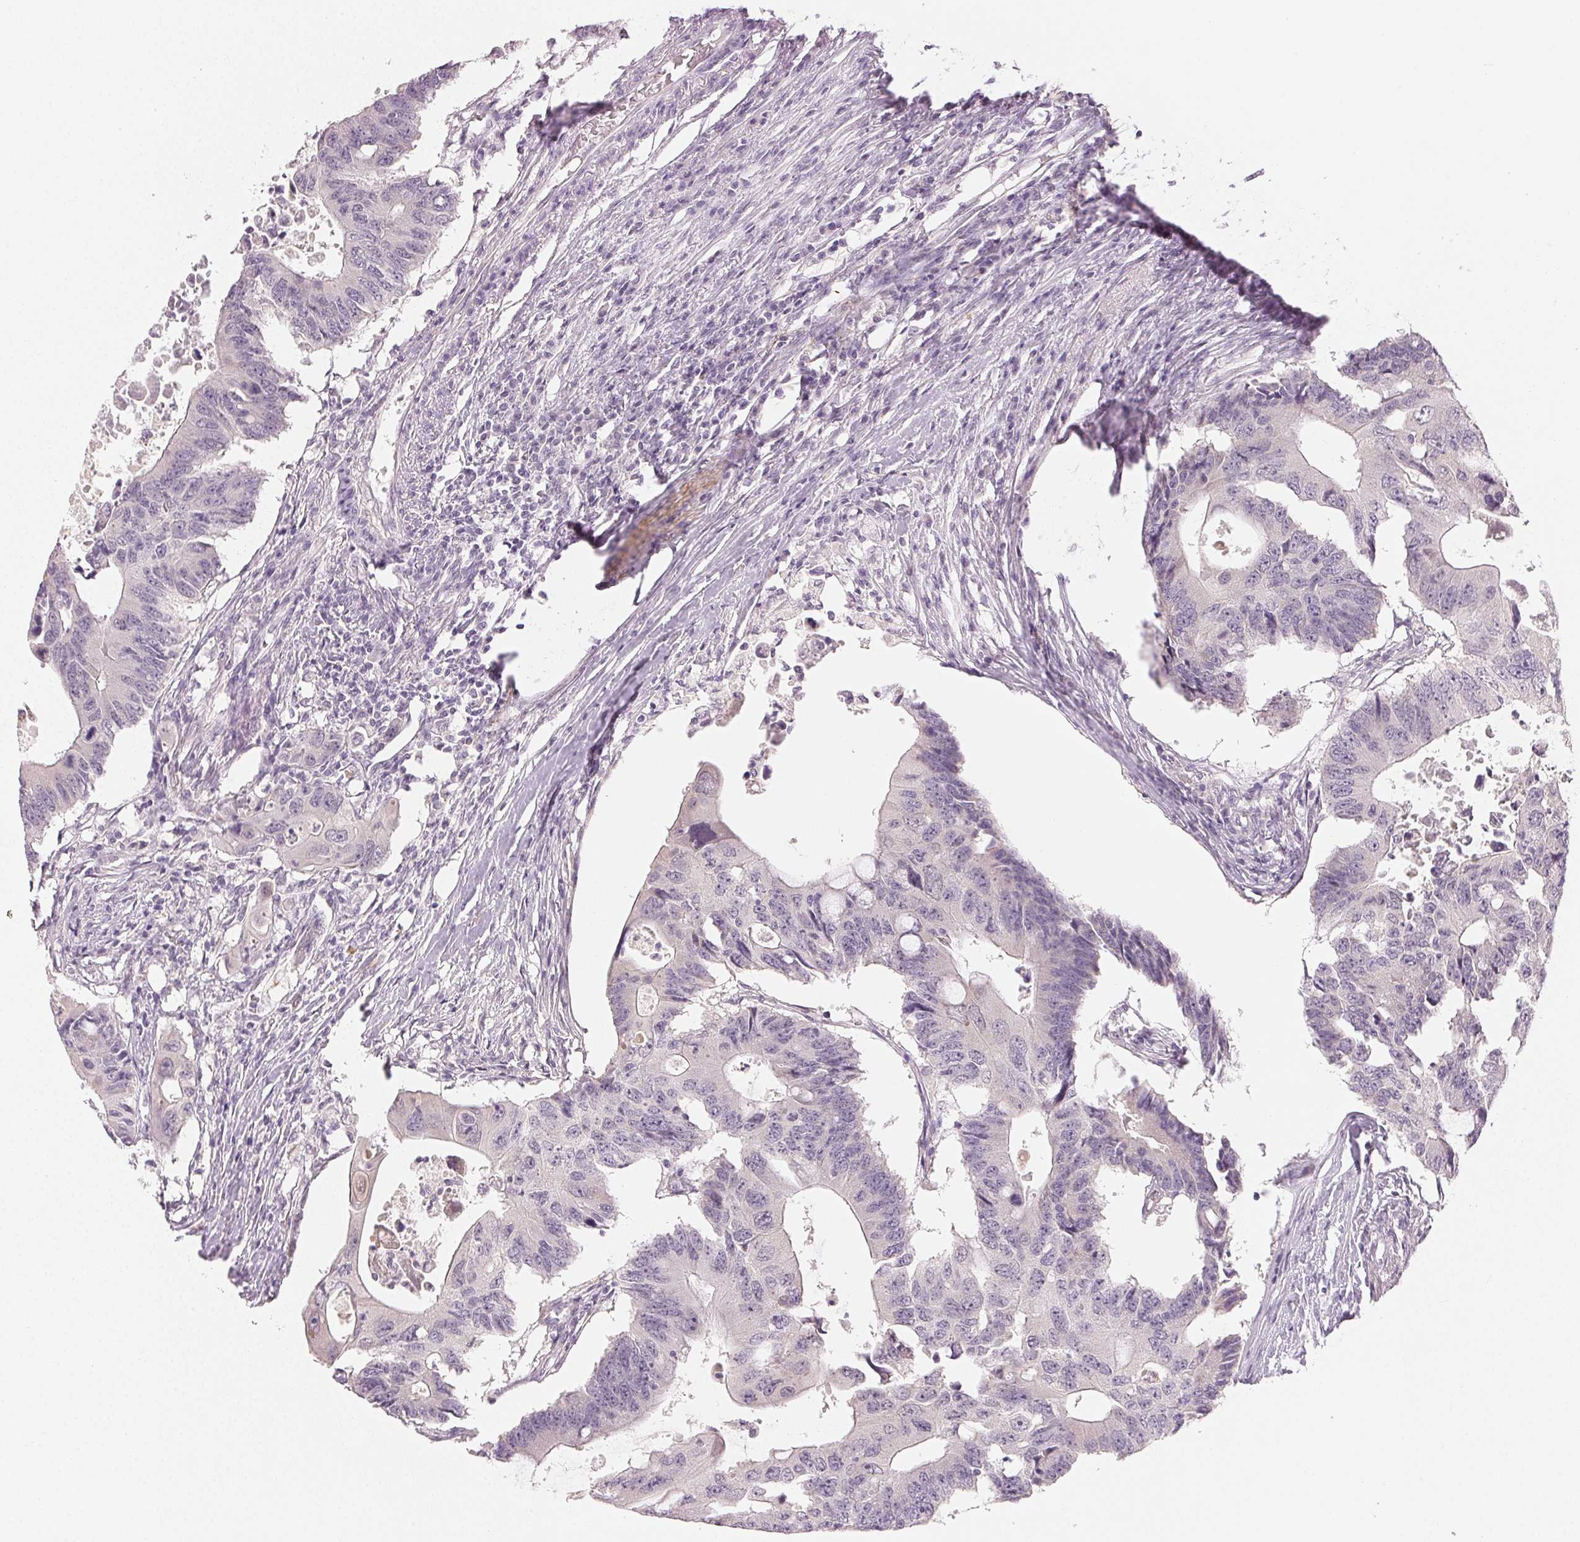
{"staining": {"intensity": "negative", "quantity": "none", "location": "none"}, "tissue": "colorectal cancer", "cell_type": "Tumor cells", "image_type": "cancer", "snomed": [{"axis": "morphology", "description": "Adenocarcinoma, NOS"}, {"axis": "topography", "description": "Colon"}], "caption": "Immunohistochemistry image of neoplastic tissue: colorectal cancer (adenocarcinoma) stained with DAB (3,3'-diaminobenzidine) displays no significant protein positivity in tumor cells. (DAB IHC with hematoxylin counter stain).", "gene": "MAP1LC3A", "patient": {"sex": "male", "age": 71}}